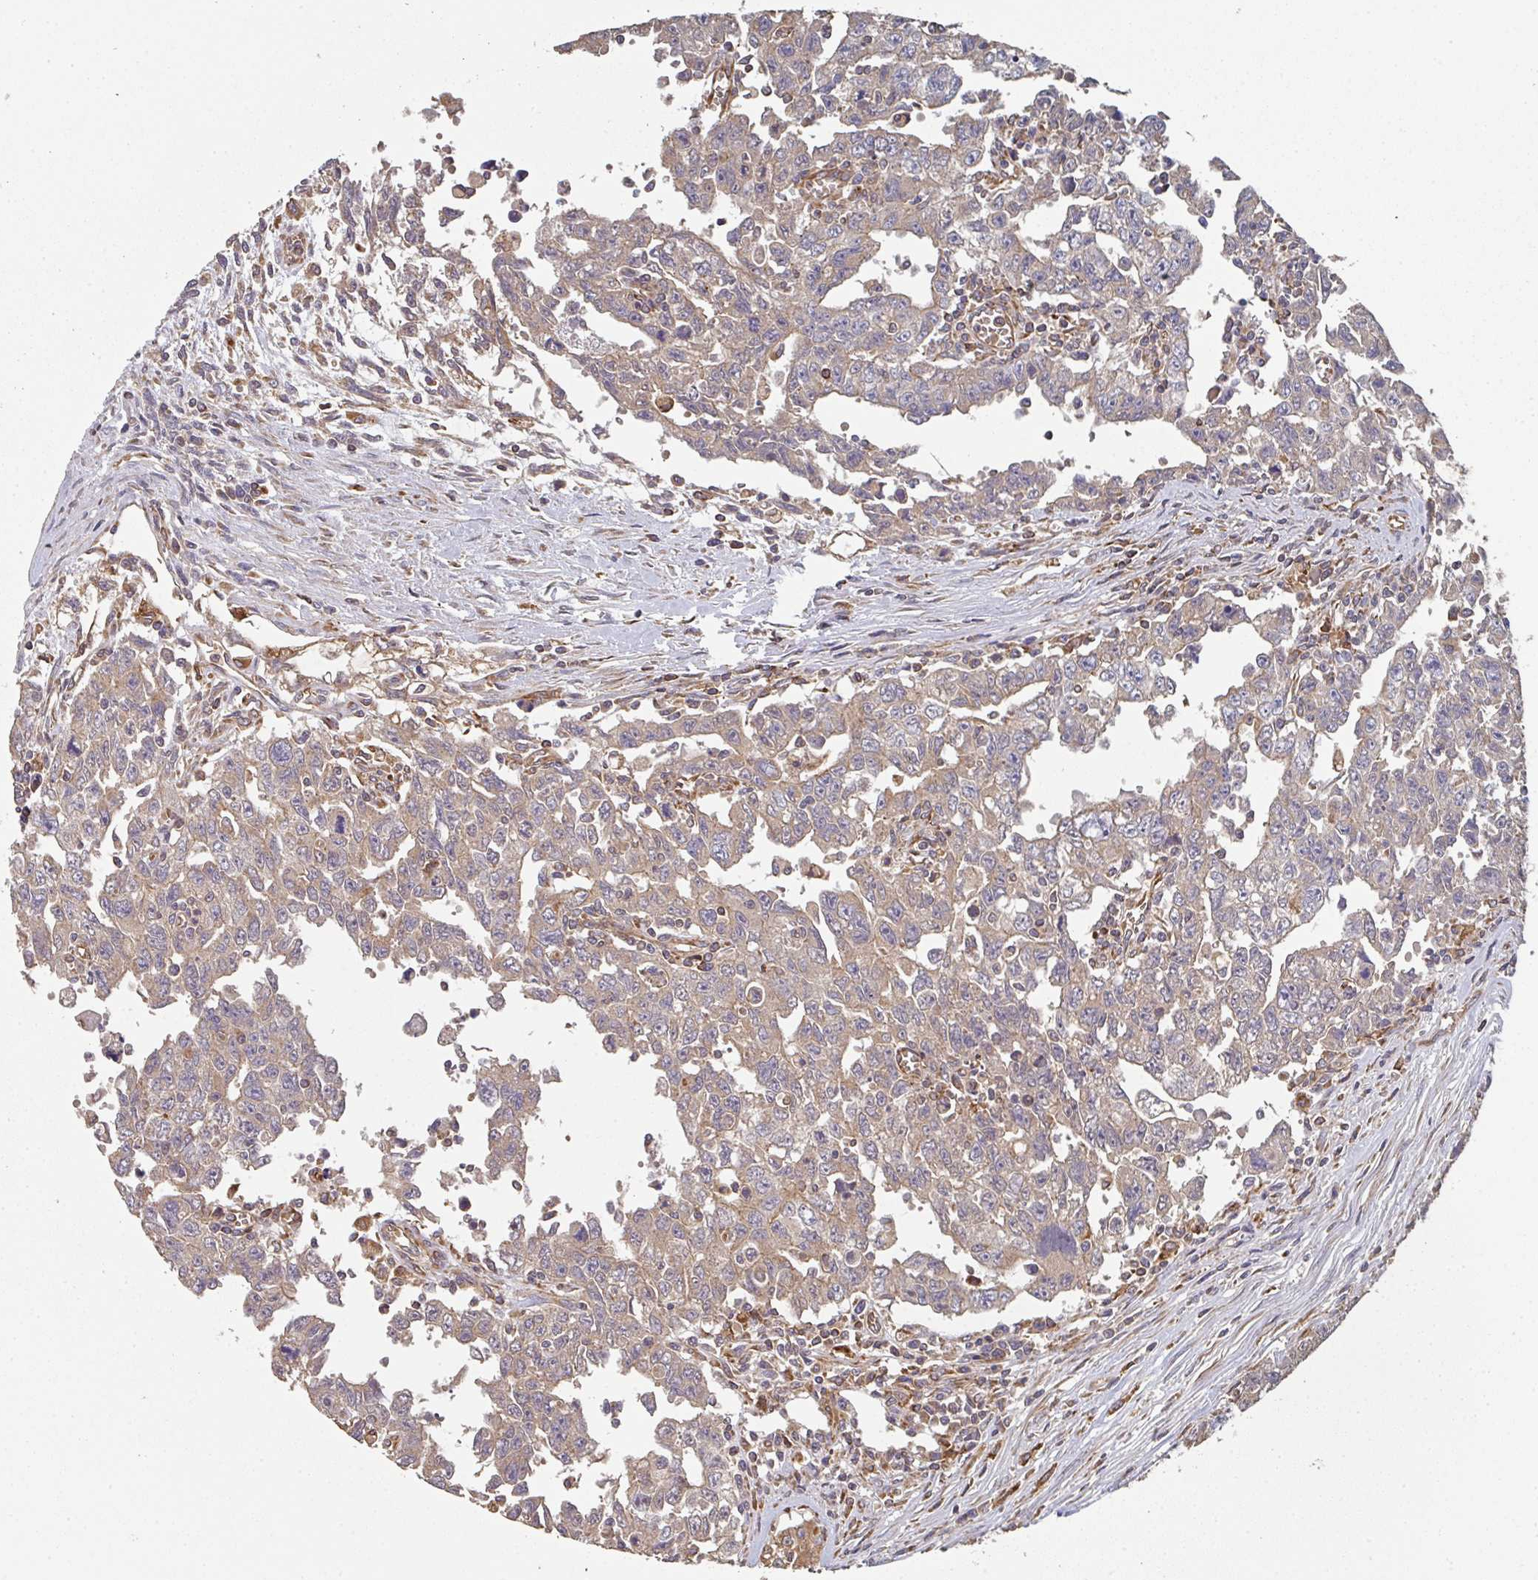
{"staining": {"intensity": "moderate", "quantity": "25%-75%", "location": "cytoplasmic/membranous"}, "tissue": "testis cancer", "cell_type": "Tumor cells", "image_type": "cancer", "snomed": [{"axis": "morphology", "description": "Carcinoma, Embryonal, NOS"}, {"axis": "topography", "description": "Testis"}], "caption": "Moderate cytoplasmic/membranous staining for a protein is appreciated in approximately 25%-75% of tumor cells of testis cancer using immunohistochemistry (IHC).", "gene": "POLG", "patient": {"sex": "male", "age": 24}}